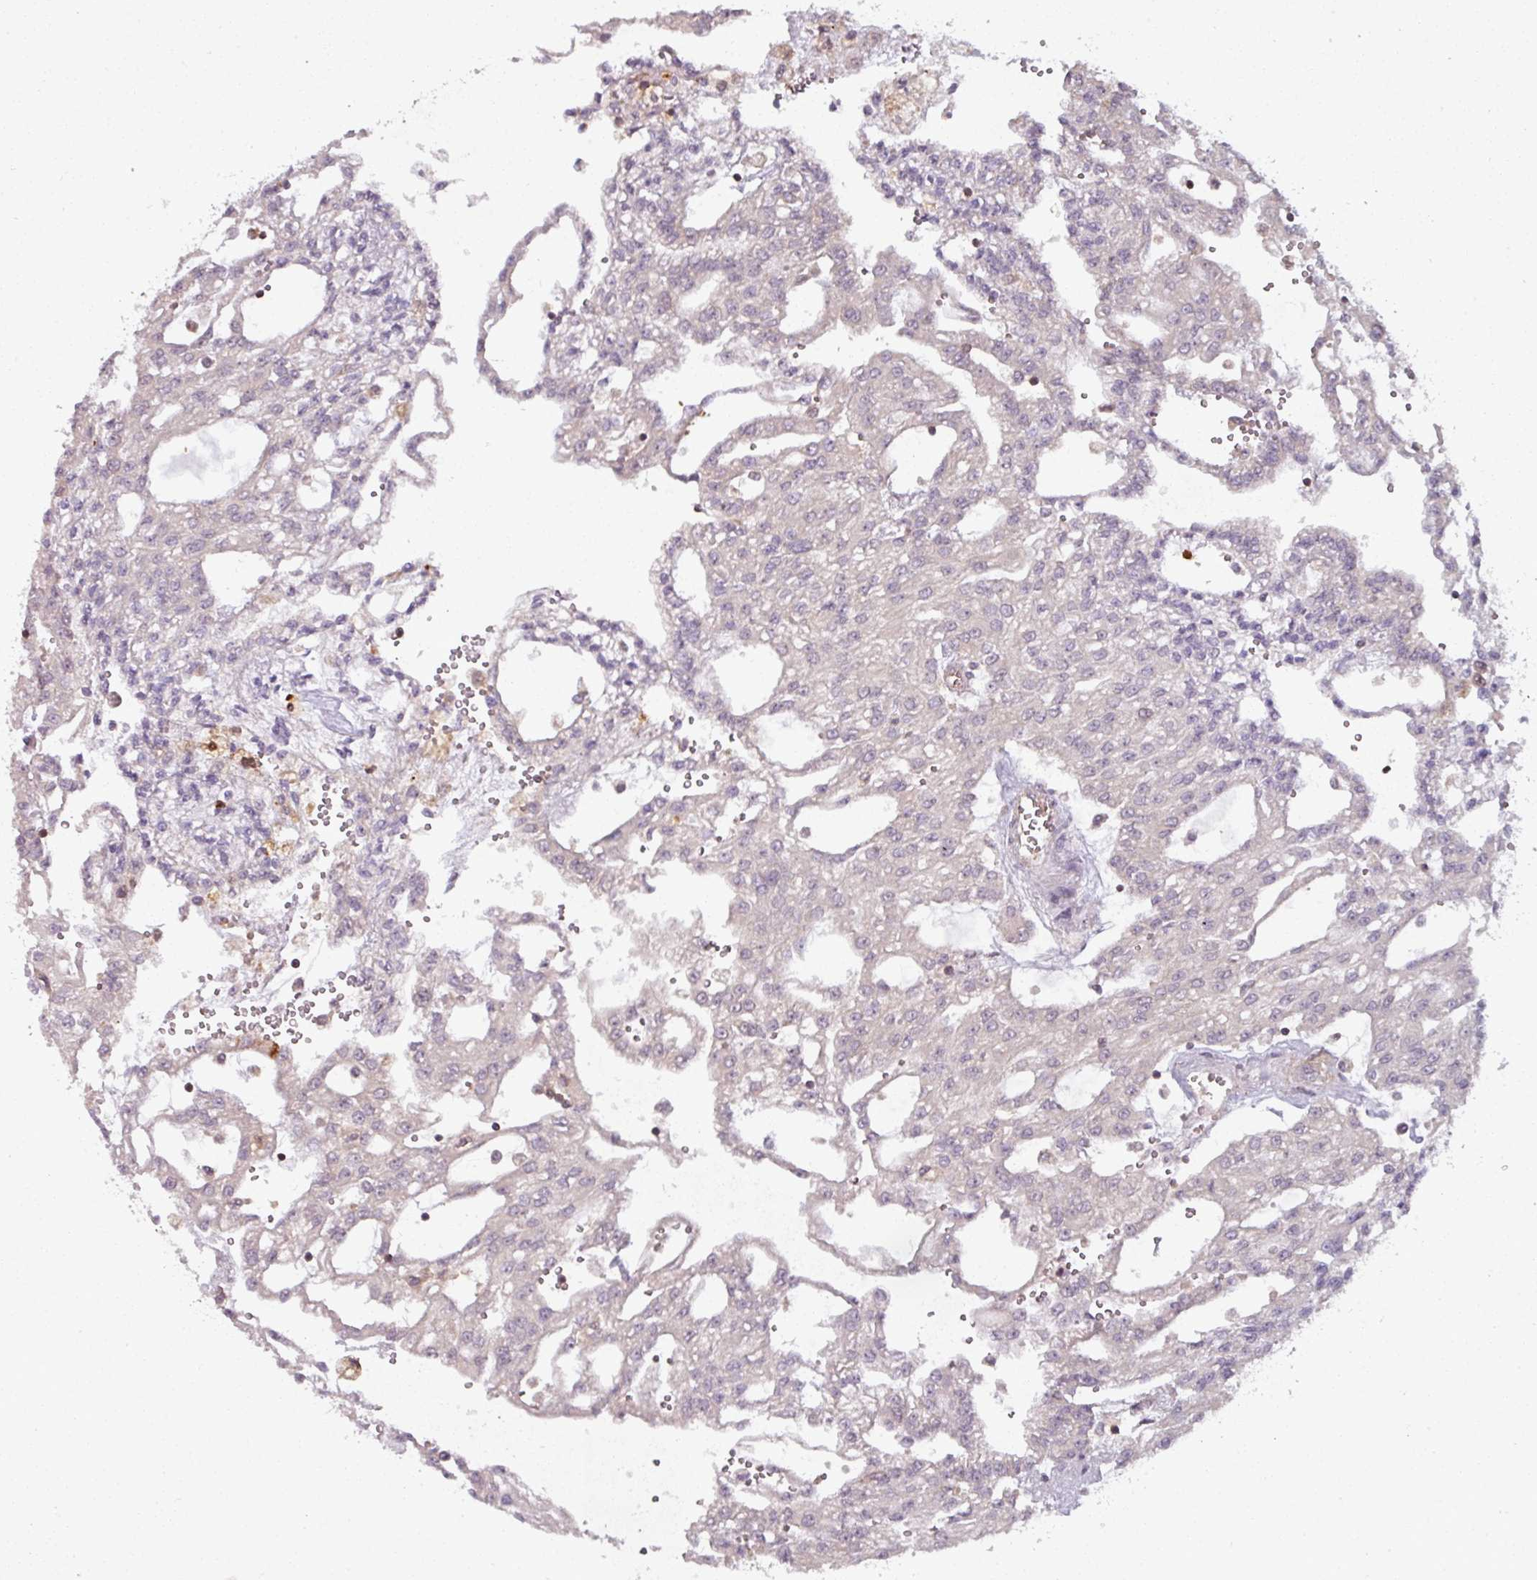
{"staining": {"intensity": "negative", "quantity": "none", "location": "none"}, "tissue": "renal cancer", "cell_type": "Tumor cells", "image_type": "cancer", "snomed": [{"axis": "morphology", "description": "Adenocarcinoma, NOS"}, {"axis": "topography", "description": "Kidney"}], "caption": "Immunohistochemical staining of renal adenocarcinoma displays no significant staining in tumor cells.", "gene": "TUSC3", "patient": {"sex": "male", "age": 63}}